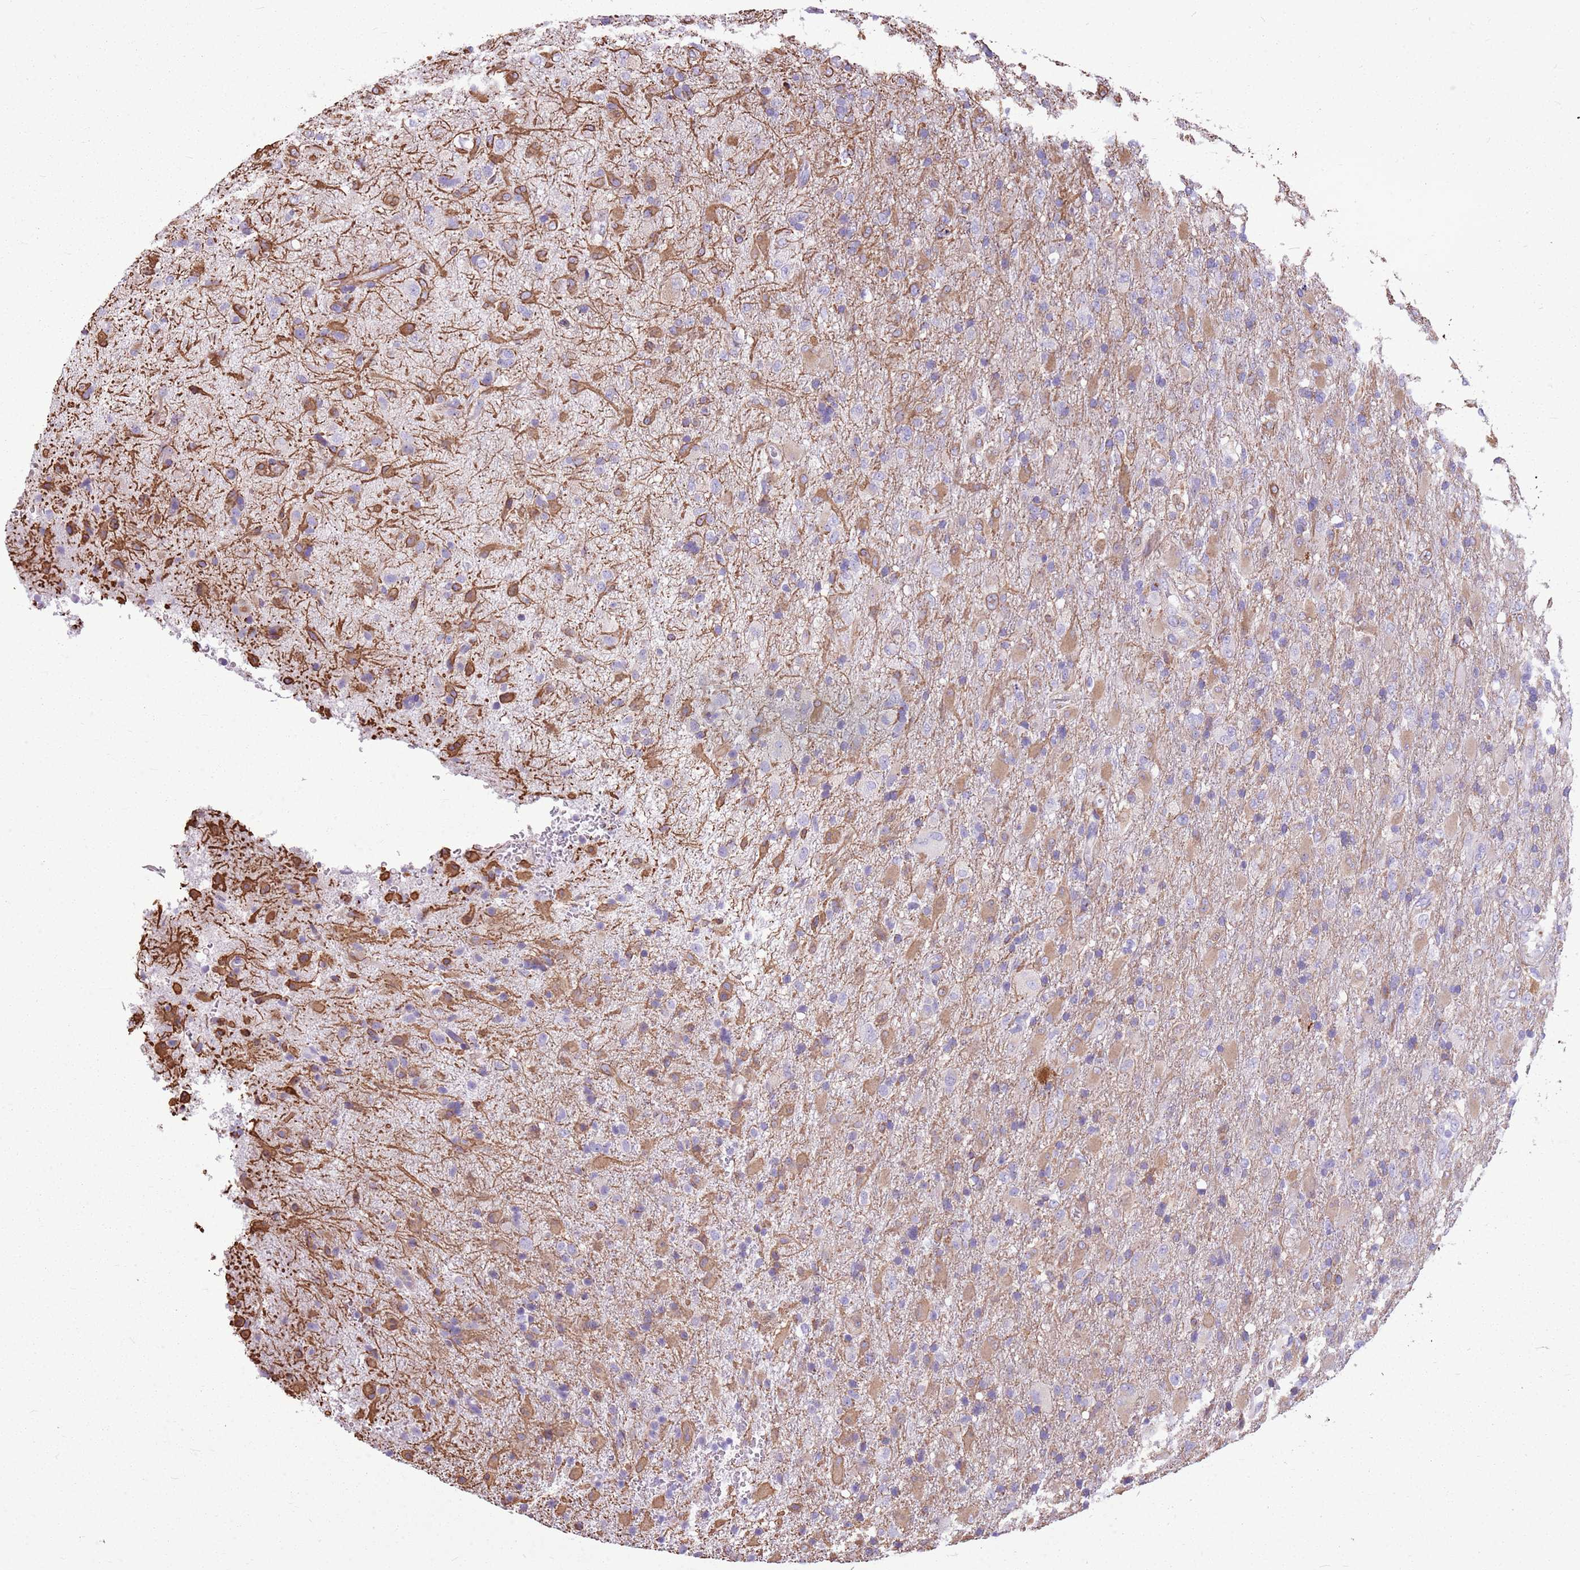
{"staining": {"intensity": "moderate", "quantity": "25%-75%", "location": "cytoplasmic/membranous"}, "tissue": "glioma", "cell_type": "Tumor cells", "image_type": "cancer", "snomed": [{"axis": "morphology", "description": "Glioma, malignant, Low grade"}, {"axis": "topography", "description": "Brain"}], "caption": "Immunohistochemical staining of human malignant glioma (low-grade) displays moderate cytoplasmic/membranous protein staining in approximately 25%-75% of tumor cells.", "gene": "KCTD19", "patient": {"sex": "male", "age": 65}}